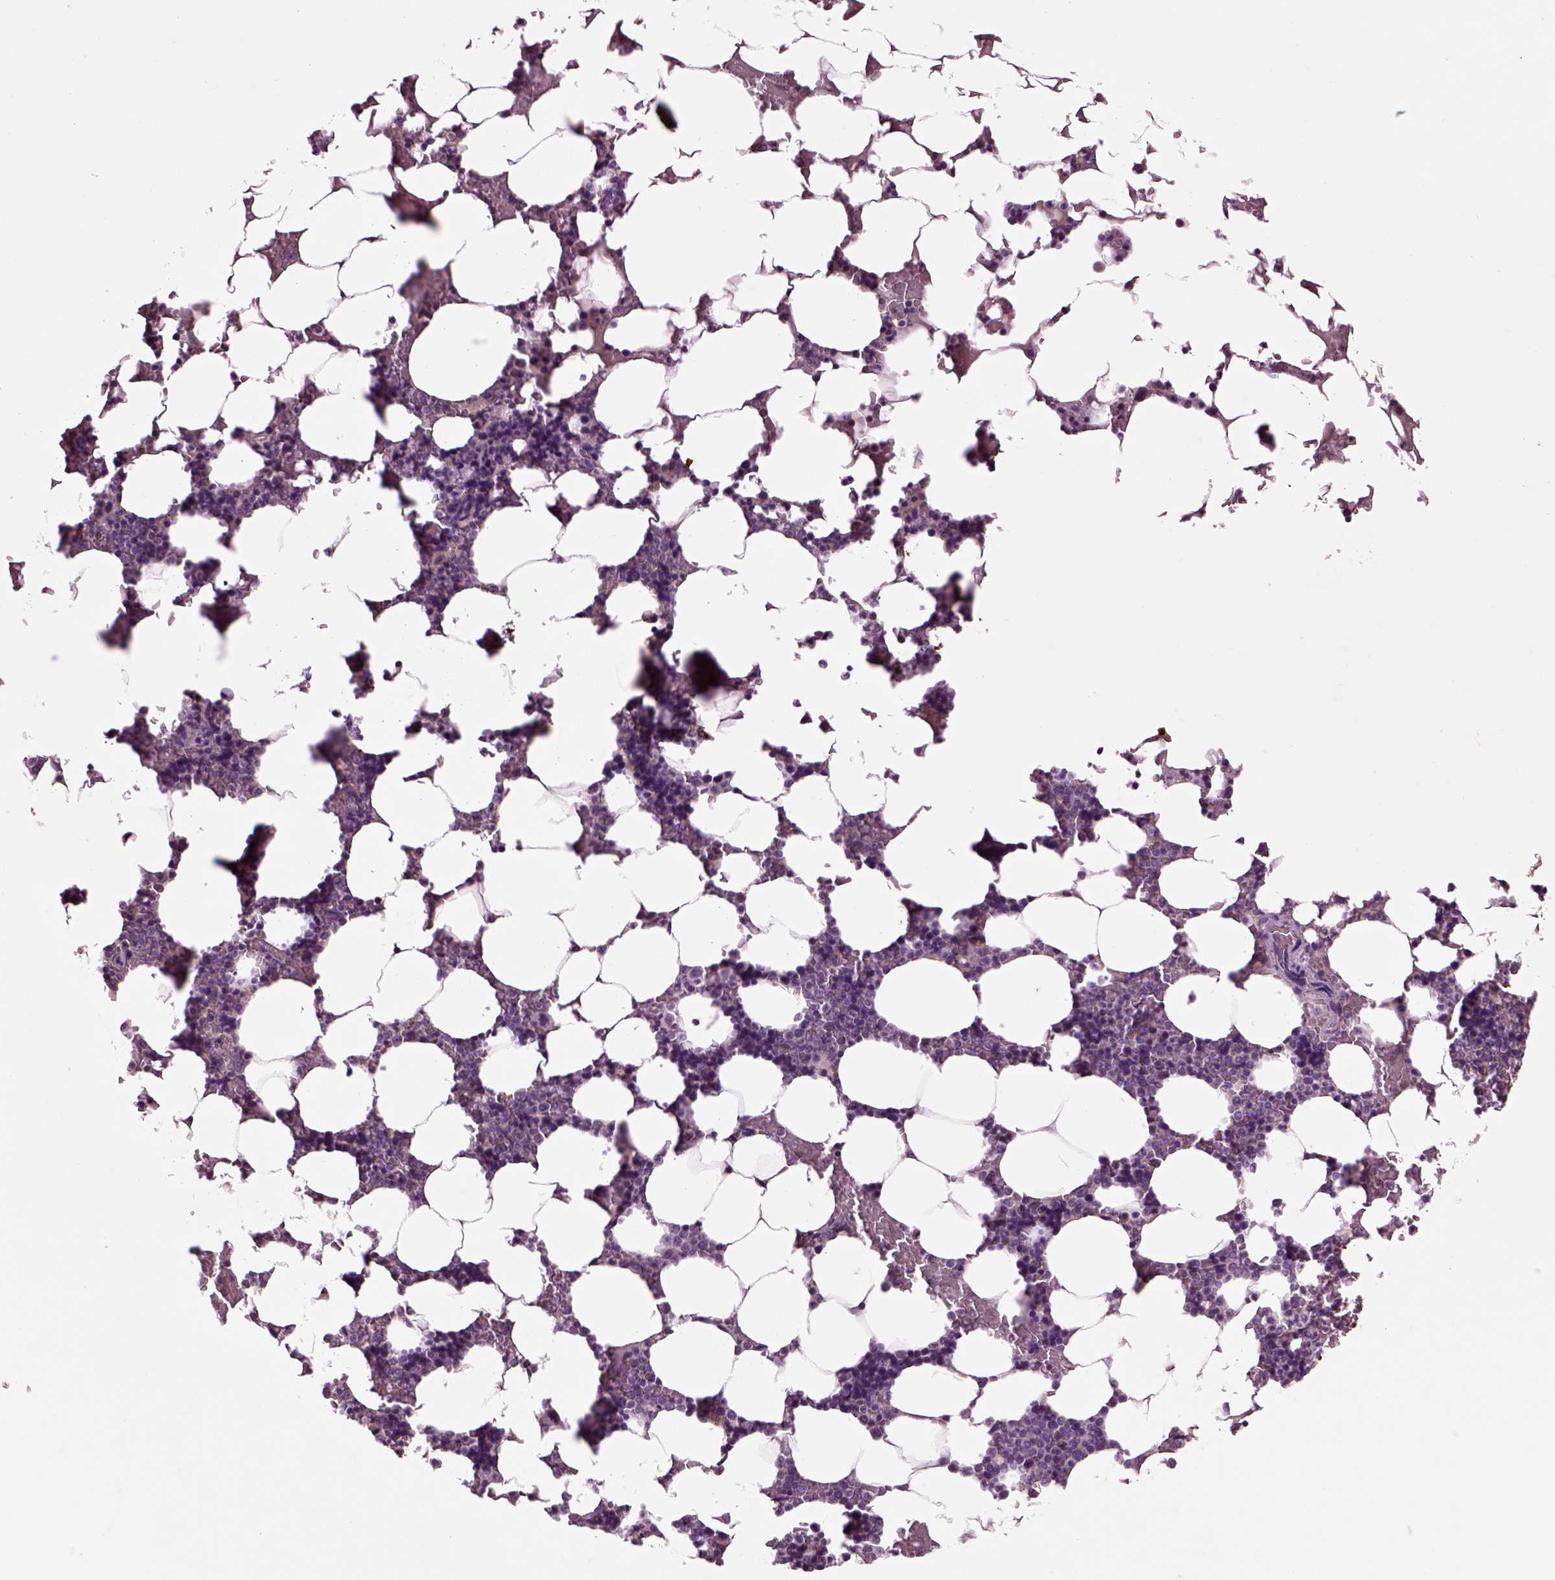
{"staining": {"intensity": "negative", "quantity": "none", "location": "none"}, "tissue": "bone marrow", "cell_type": "Hematopoietic cells", "image_type": "normal", "snomed": [{"axis": "morphology", "description": "Normal tissue, NOS"}, {"axis": "topography", "description": "Bone marrow"}], "caption": "High magnification brightfield microscopy of normal bone marrow stained with DAB (brown) and counterstained with hematoxylin (blue): hematopoietic cells show no significant staining.", "gene": "CHGB", "patient": {"sex": "male", "age": 51}}